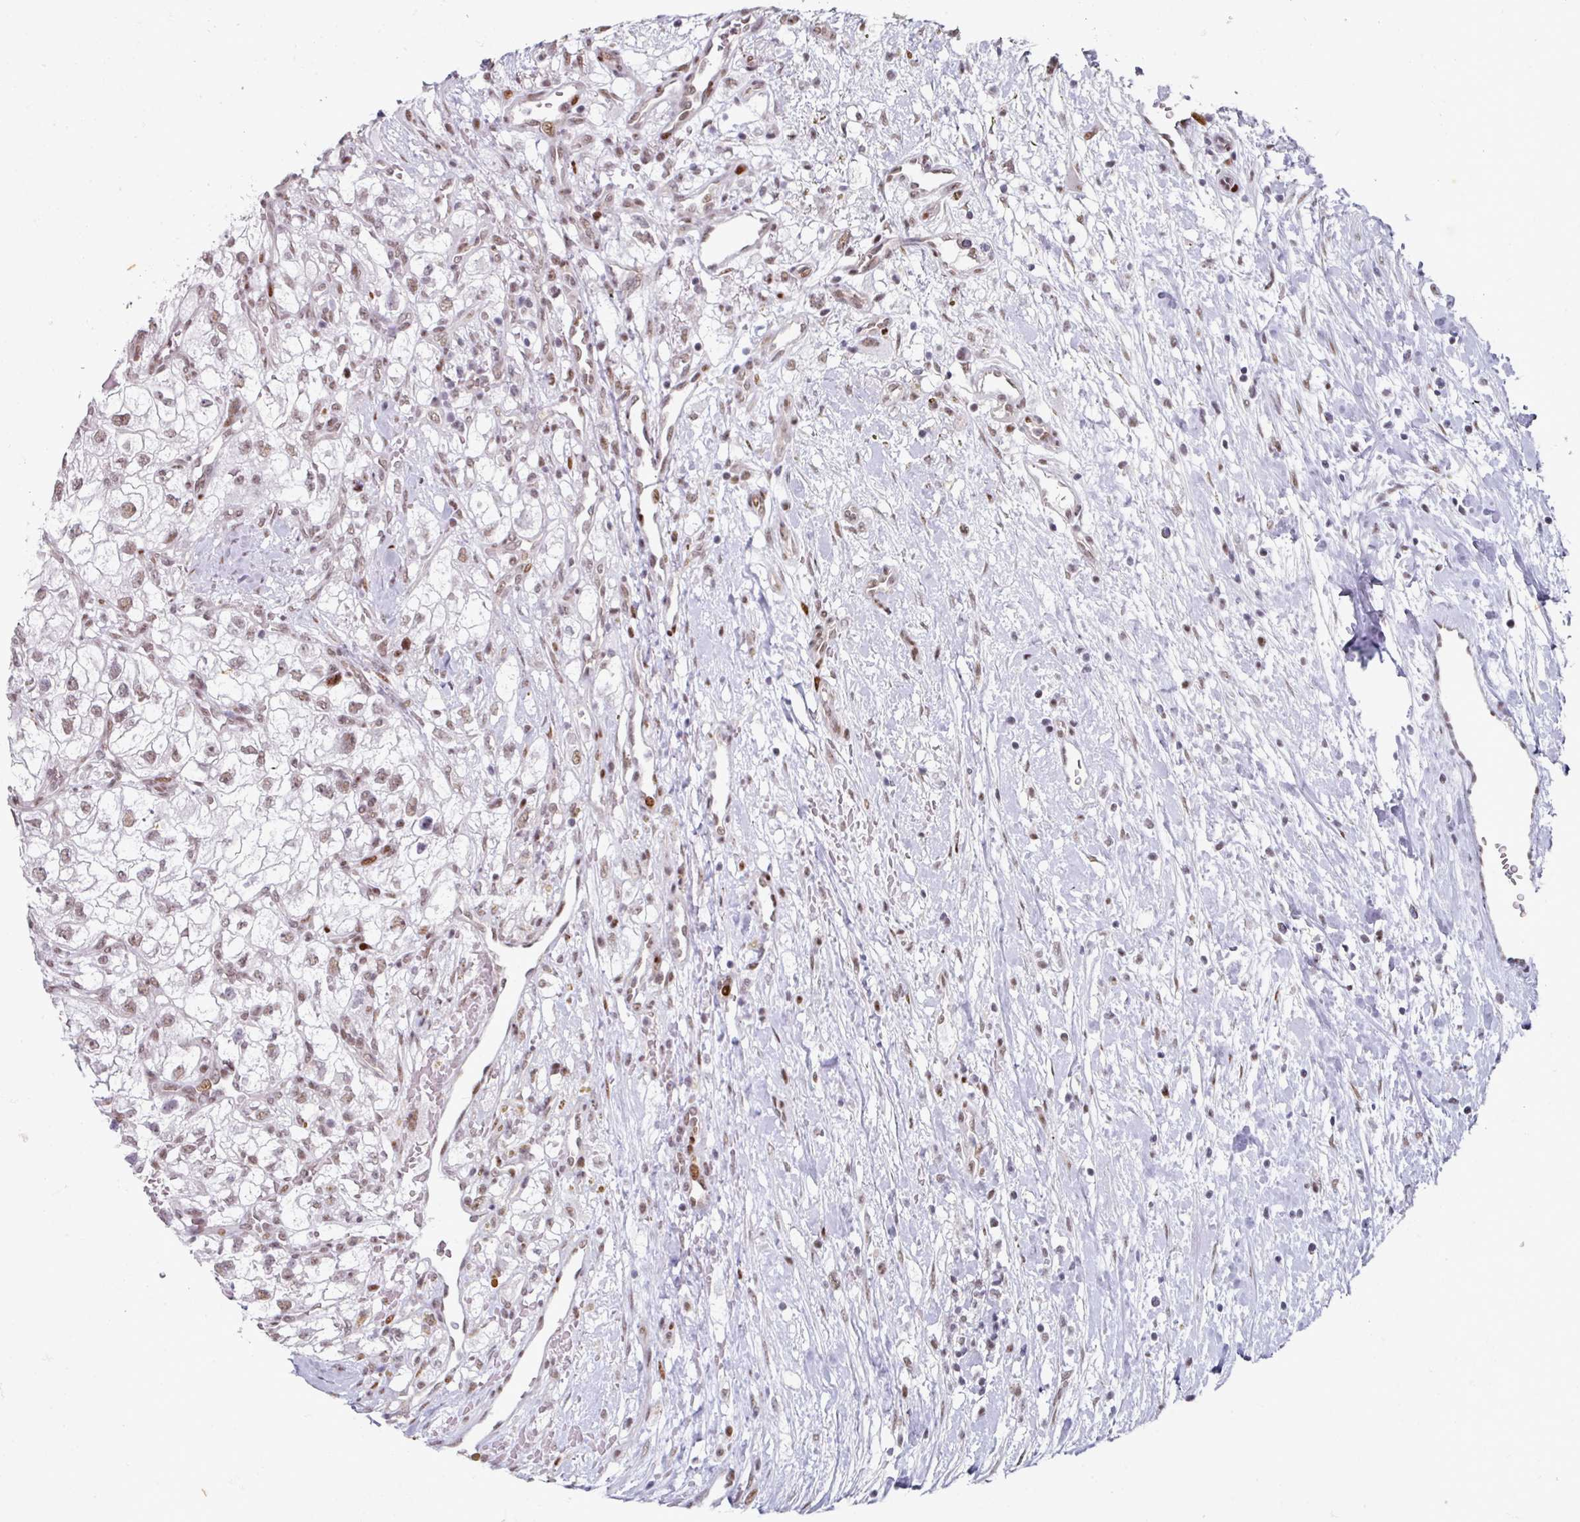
{"staining": {"intensity": "moderate", "quantity": ">75%", "location": "nuclear"}, "tissue": "renal cancer", "cell_type": "Tumor cells", "image_type": "cancer", "snomed": [{"axis": "morphology", "description": "Adenocarcinoma, NOS"}, {"axis": "topography", "description": "Kidney"}], "caption": "IHC of human renal cancer (adenocarcinoma) displays medium levels of moderate nuclear staining in approximately >75% of tumor cells.", "gene": "SF3B5", "patient": {"sex": "male", "age": 59}}